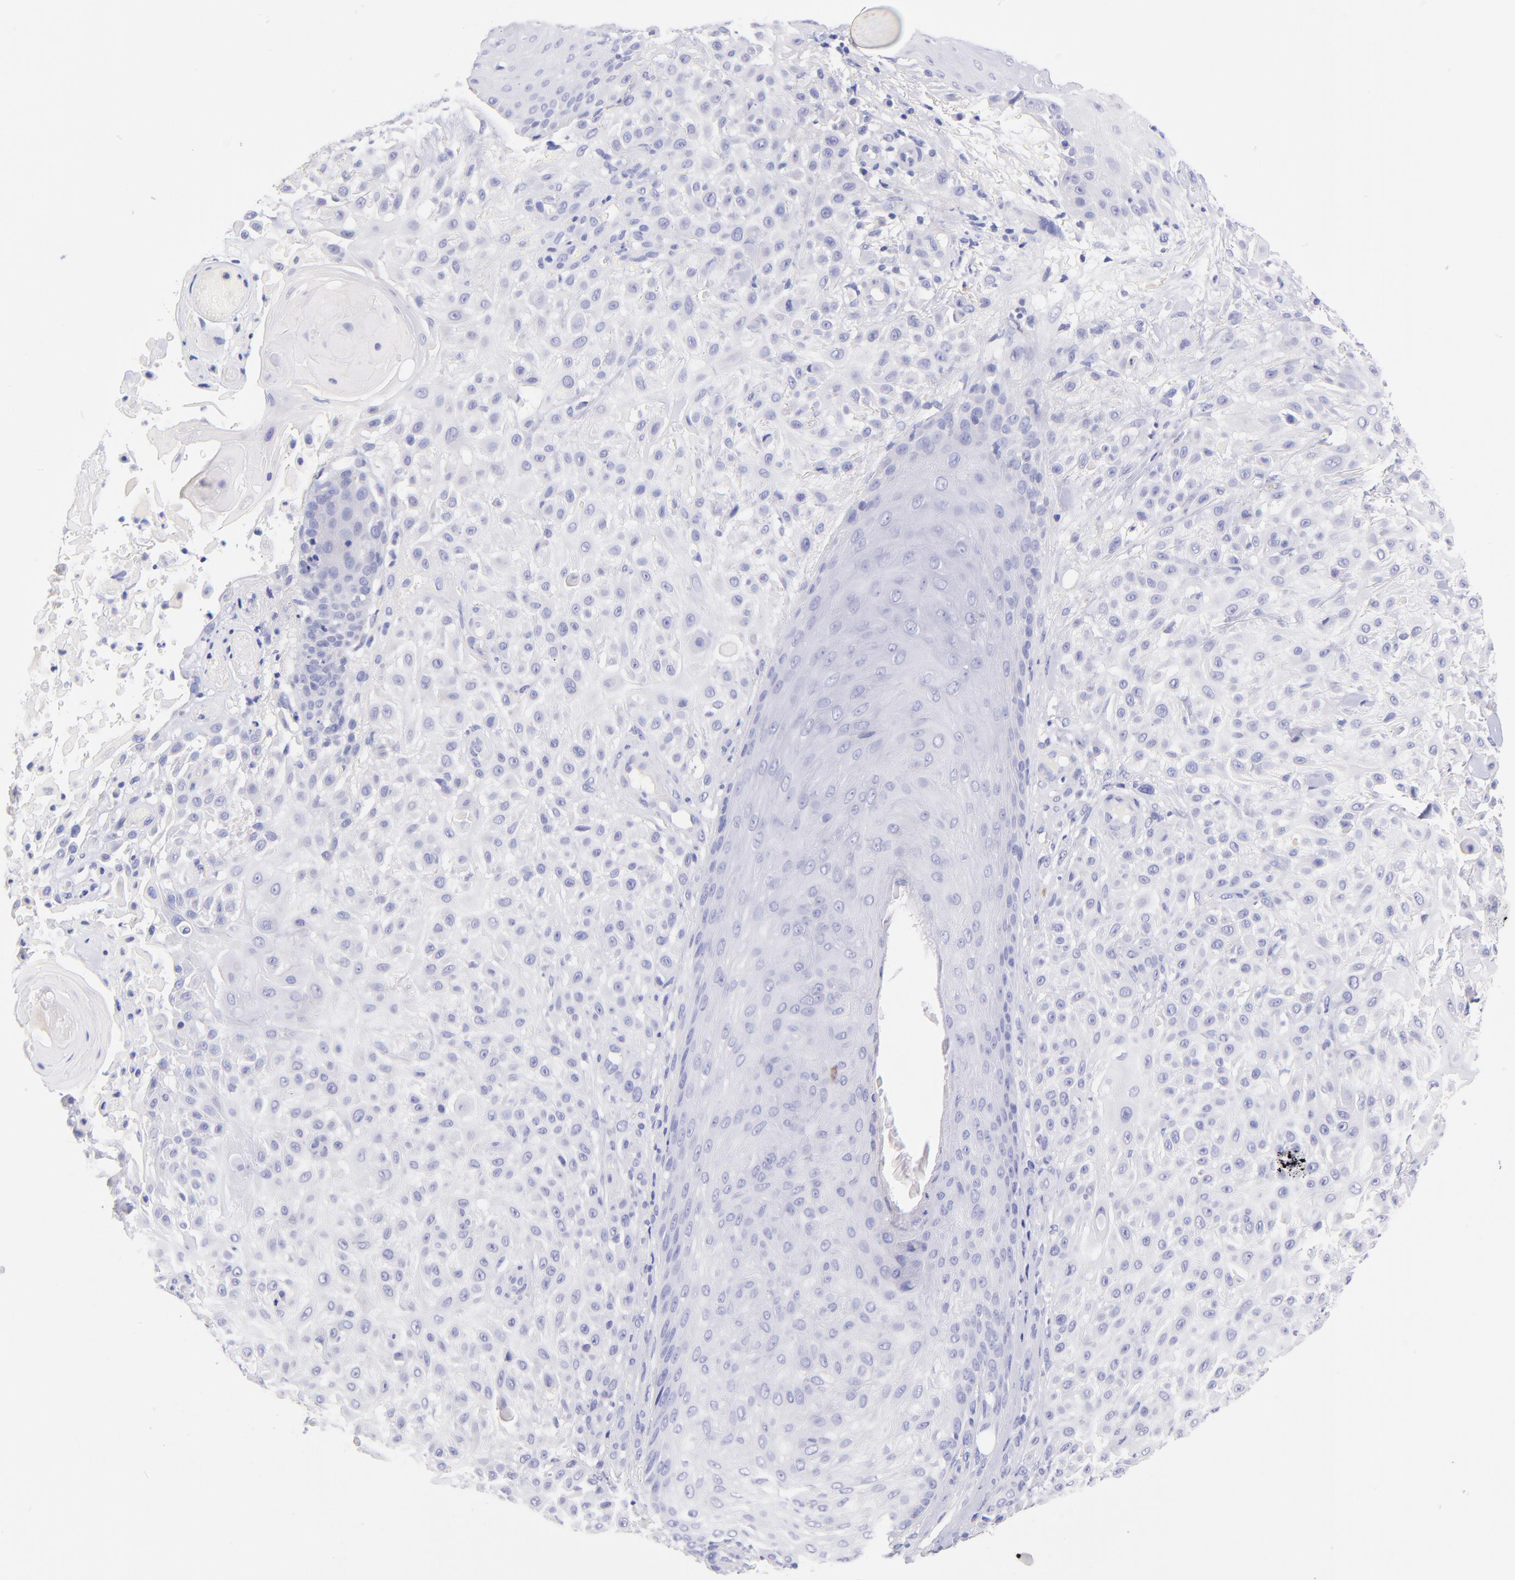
{"staining": {"intensity": "negative", "quantity": "none", "location": "none"}, "tissue": "skin cancer", "cell_type": "Tumor cells", "image_type": "cancer", "snomed": [{"axis": "morphology", "description": "Squamous cell carcinoma, NOS"}, {"axis": "topography", "description": "Skin"}], "caption": "This photomicrograph is of squamous cell carcinoma (skin) stained with immunohistochemistry to label a protein in brown with the nuclei are counter-stained blue. There is no staining in tumor cells.", "gene": "RAB3B", "patient": {"sex": "female", "age": 42}}